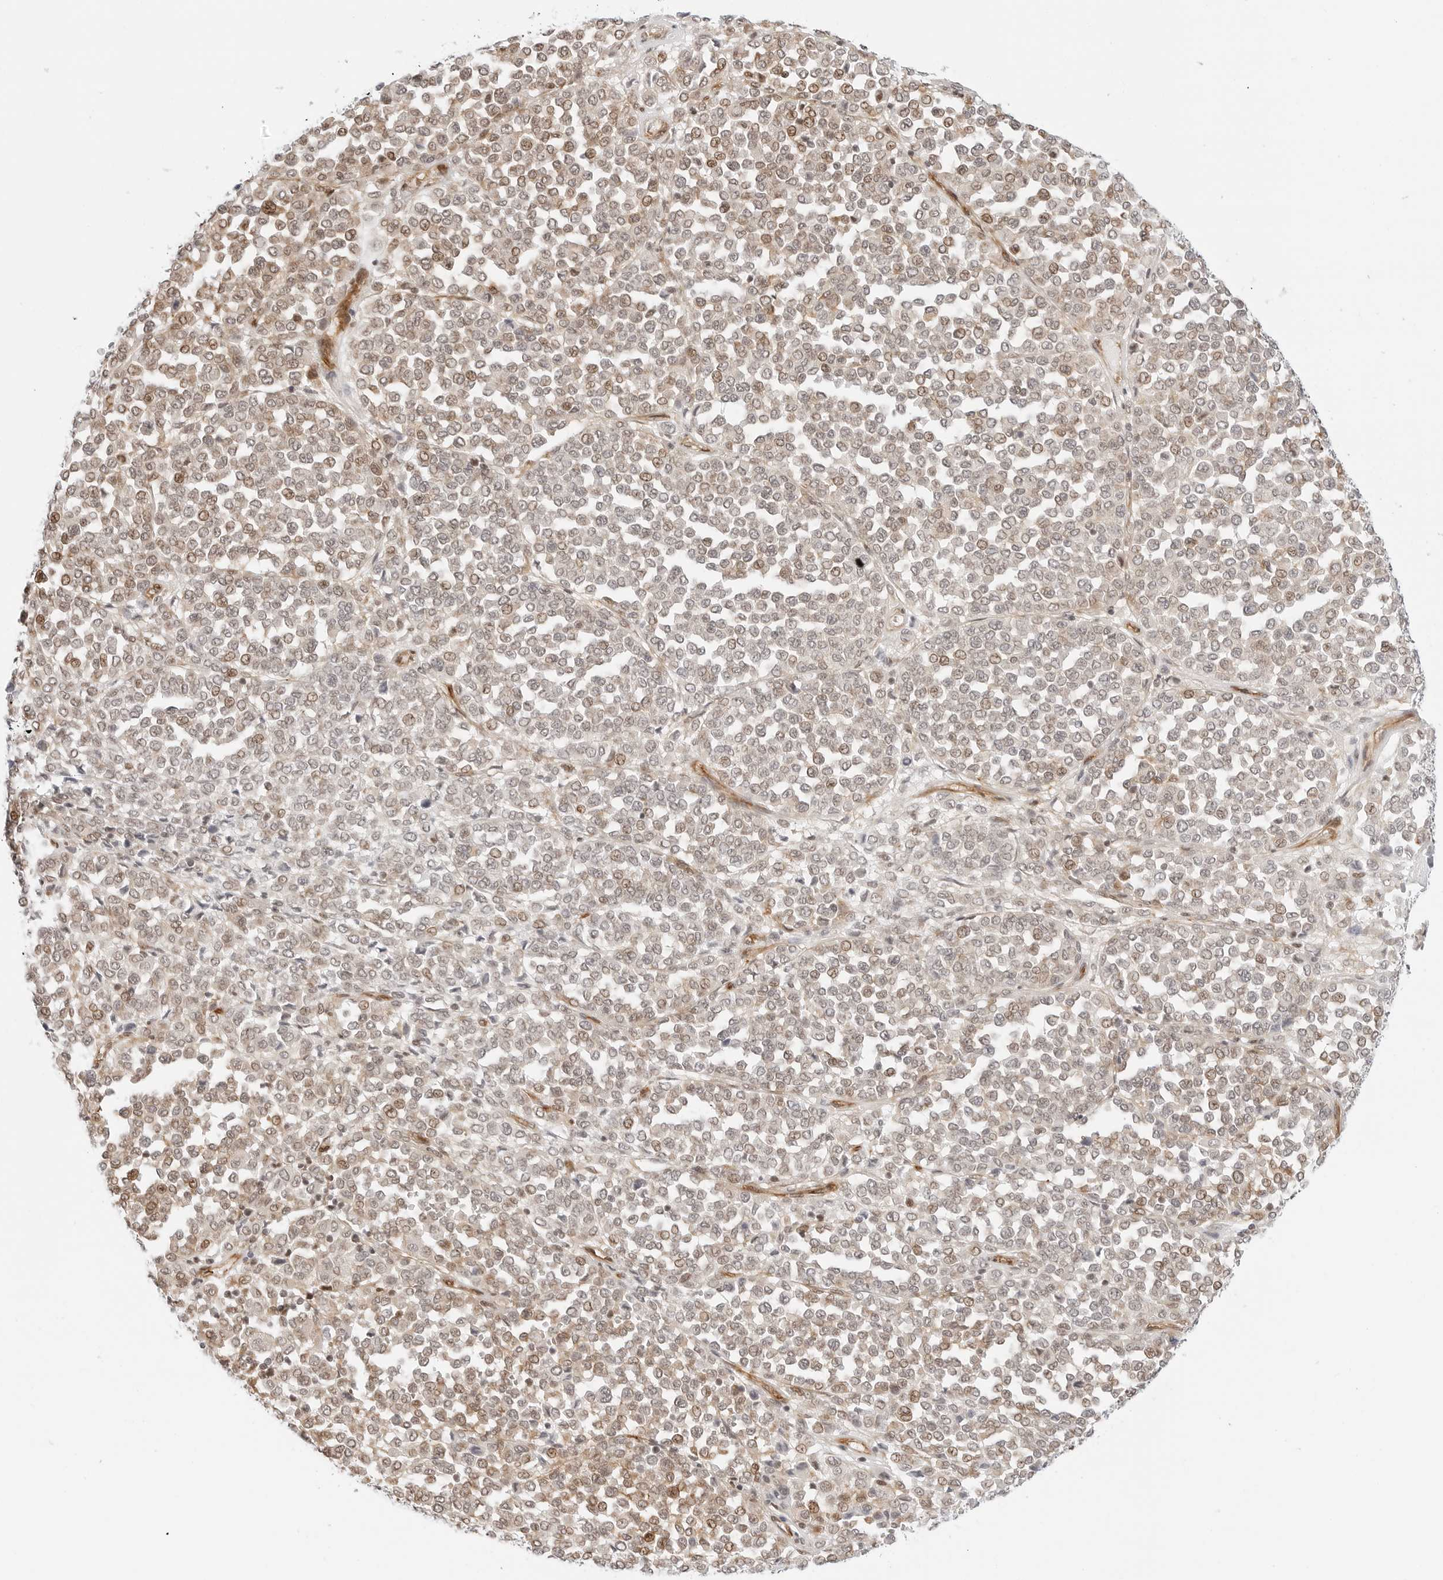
{"staining": {"intensity": "weak", "quantity": ">75%", "location": "nuclear"}, "tissue": "melanoma", "cell_type": "Tumor cells", "image_type": "cancer", "snomed": [{"axis": "morphology", "description": "Malignant melanoma, Metastatic site"}, {"axis": "topography", "description": "Pancreas"}], "caption": "This is an image of immunohistochemistry staining of malignant melanoma (metastatic site), which shows weak positivity in the nuclear of tumor cells.", "gene": "ZNF613", "patient": {"sex": "female", "age": 30}}